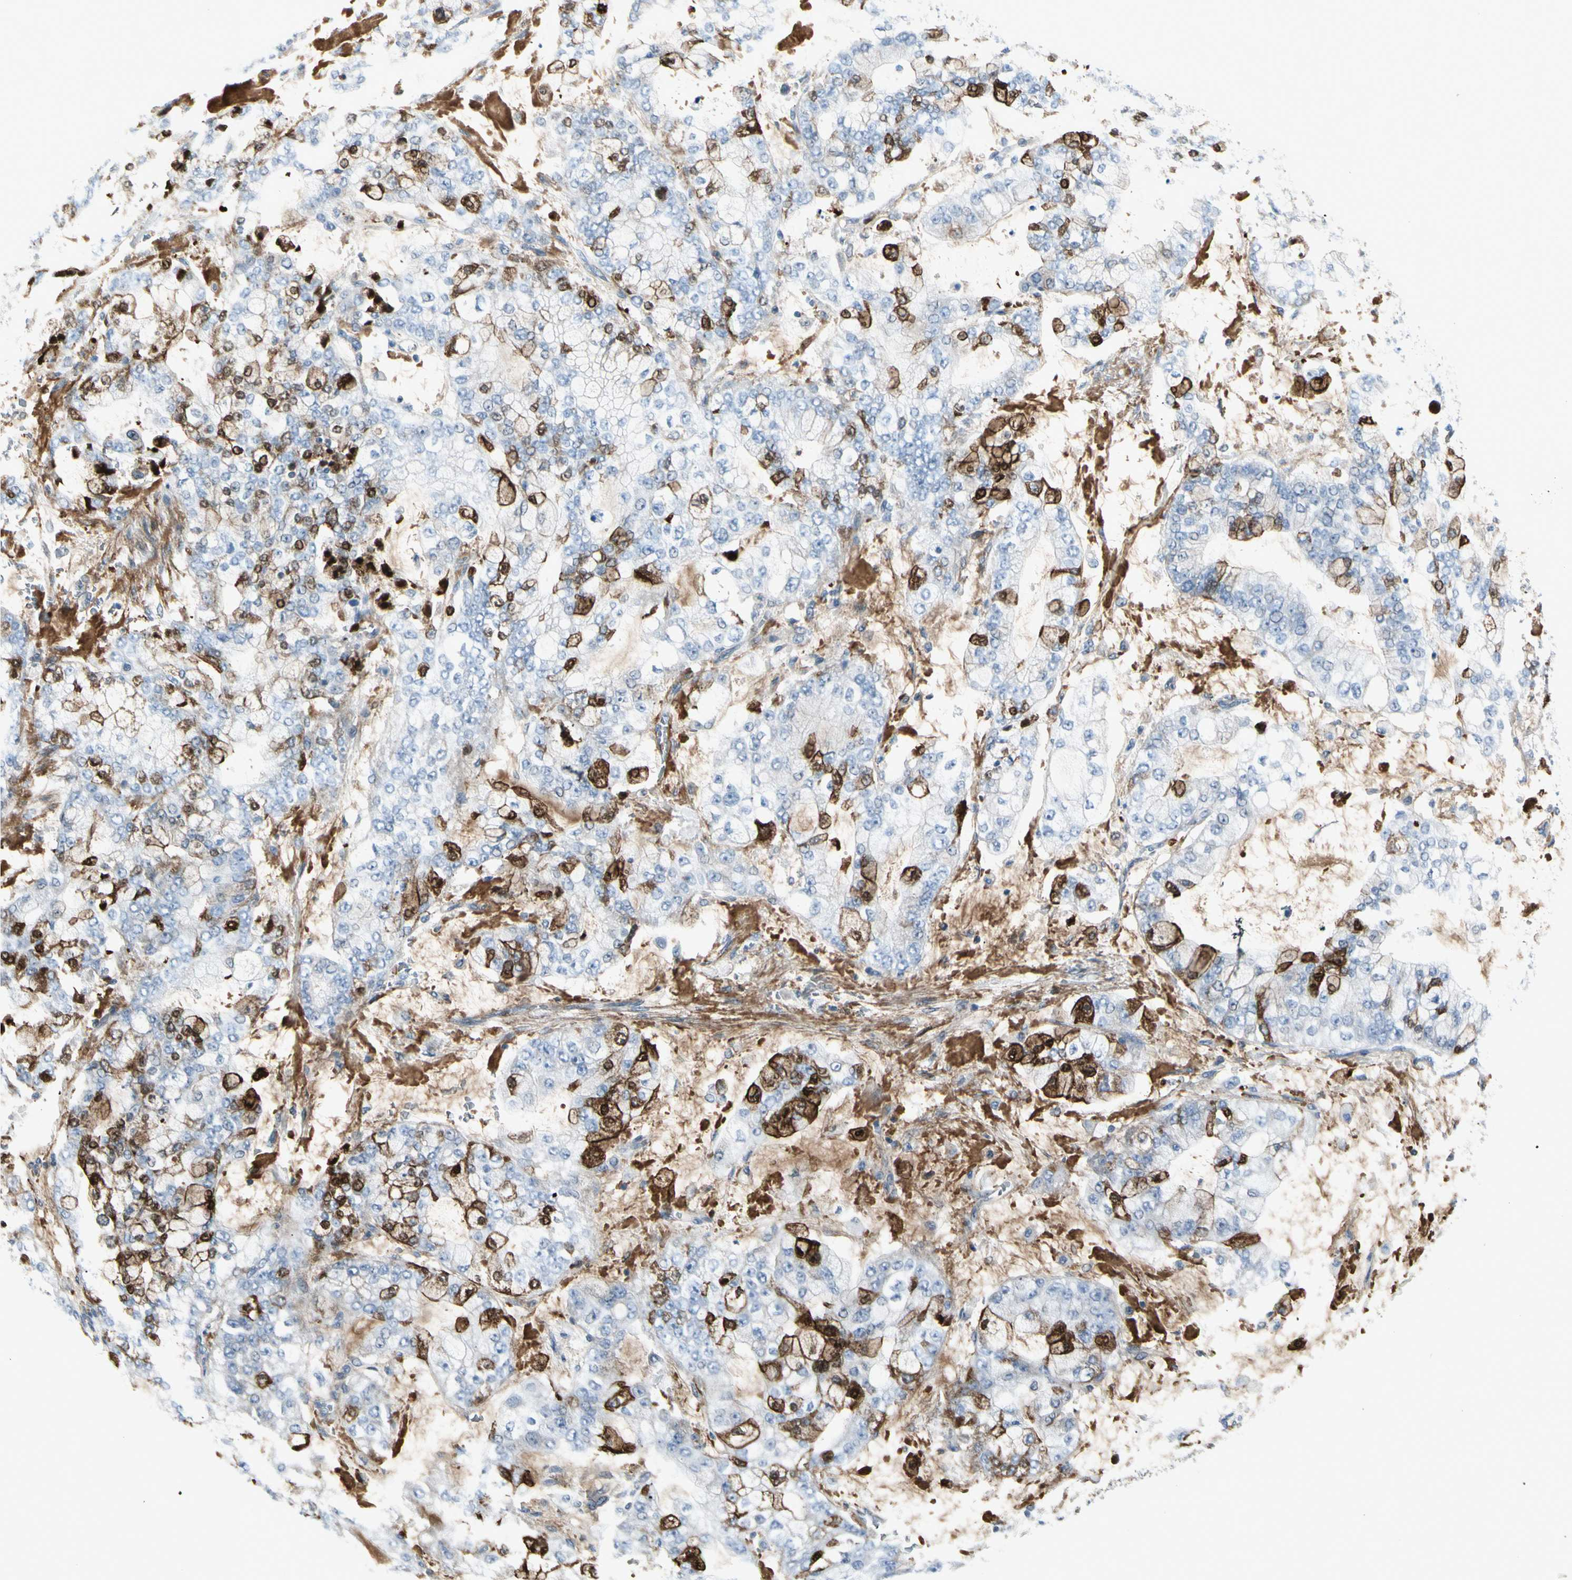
{"staining": {"intensity": "strong", "quantity": "<25%", "location": "cytoplasmic/membranous,nuclear"}, "tissue": "stomach cancer", "cell_type": "Tumor cells", "image_type": "cancer", "snomed": [{"axis": "morphology", "description": "Adenocarcinoma, NOS"}, {"axis": "topography", "description": "Stomach"}], "caption": "A brown stain shows strong cytoplasmic/membranous and nuclear staining of a protein in human adenocarcinoma (stomach) tumor cells.", "gene": "IGHG1", "patient": {"sex": "male", "age": 76}}